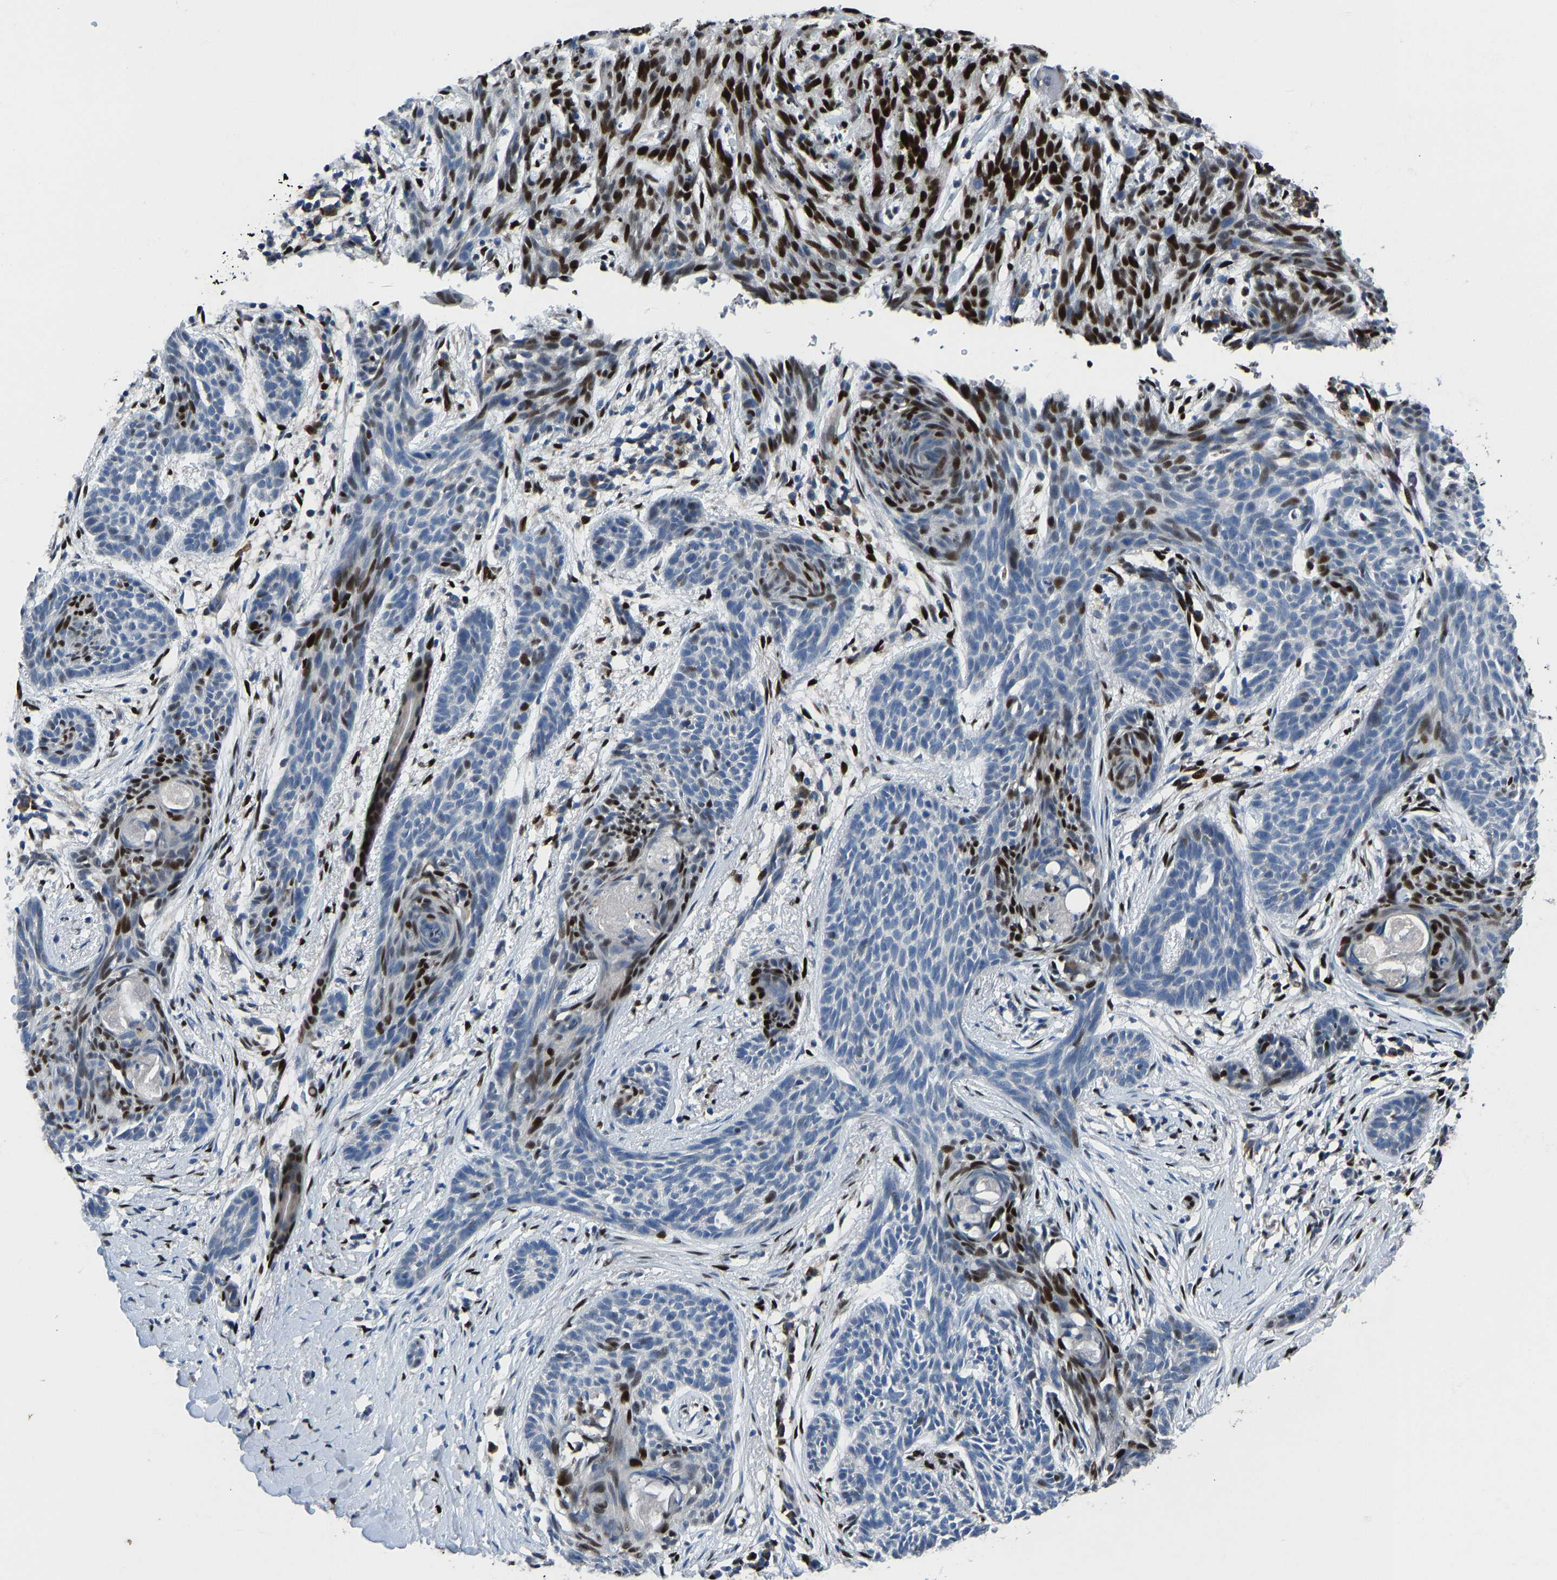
{"staining": {"intensity": "strong", "quantity": "<25%", "location": "nuclear"}, "tissue": "skin cancer", "cell_type": "Tumor cells", "image_type": "cancer", "snomed": [{"axis": "morphology", "description": "Basal cell carcinoma"}, {"axis": "topography", "description": "Skin"}], "caption": "IHC photomicrograph of skin cancer stained for a protein (brown), which exhibits medium levels of strong nuclear staining in approximately <25% of tumor cells.", "gene": "EGR1", "patient": {"sex": "female", "age": 59}}